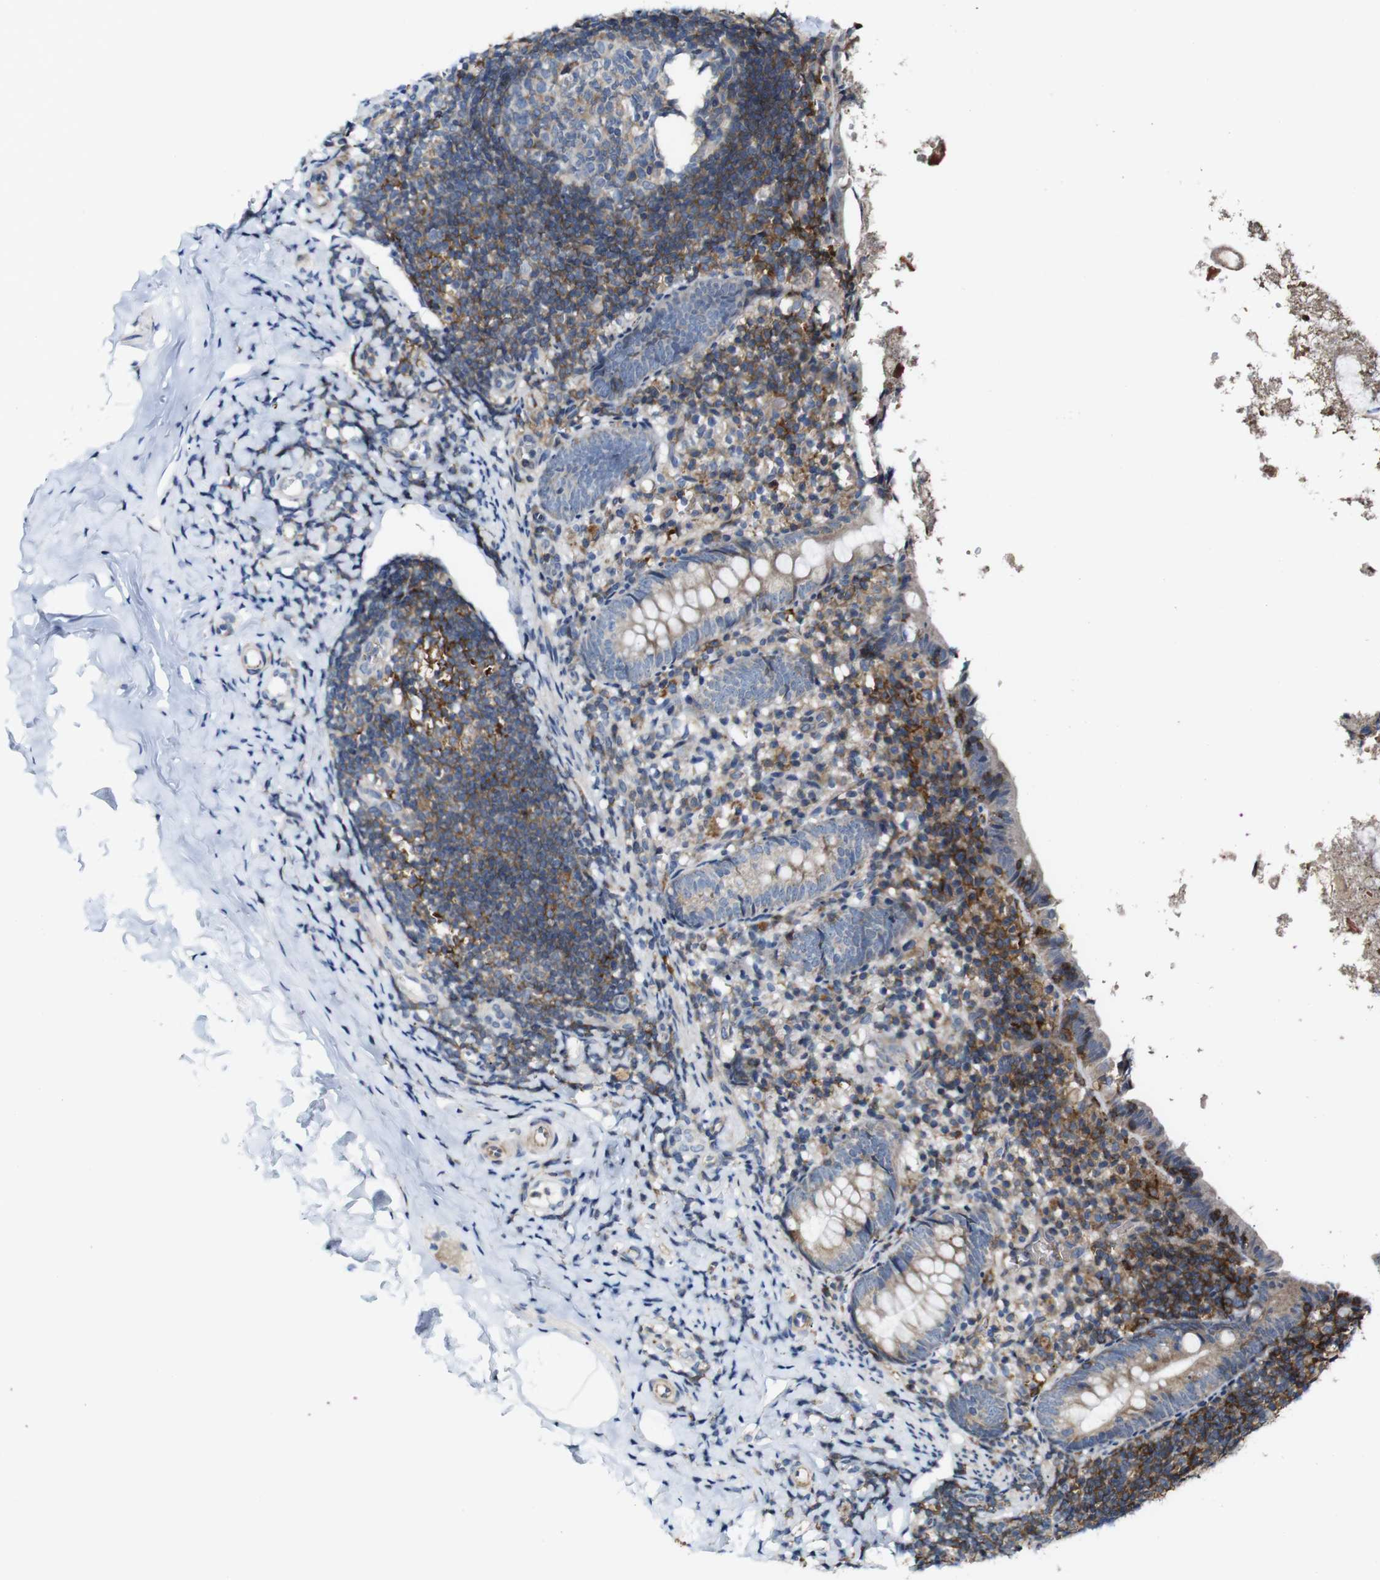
{"staining": {"intensity": "moderate", "quantity": ">75%", "location": "cytoplasmic/membranous"}, "tissue": "appendix", "cell_type": "Glandular cells", "image_type": "normal", "snomed": [{"axis": "morphology", "description": "Normal tissue, NOS"}, {"axis": "topography", "description": "Appendix"}], "caption": "DAB immunohistochemical staining of benign human appendix displays moderate cytoplasmic/membranous protein positivity in approximately >75% of glandular cells. (DAB IHC with brightfield microscopy, high magnification).", "gene": "JAK2", "patient": {"sex": "female", "age": 10}}